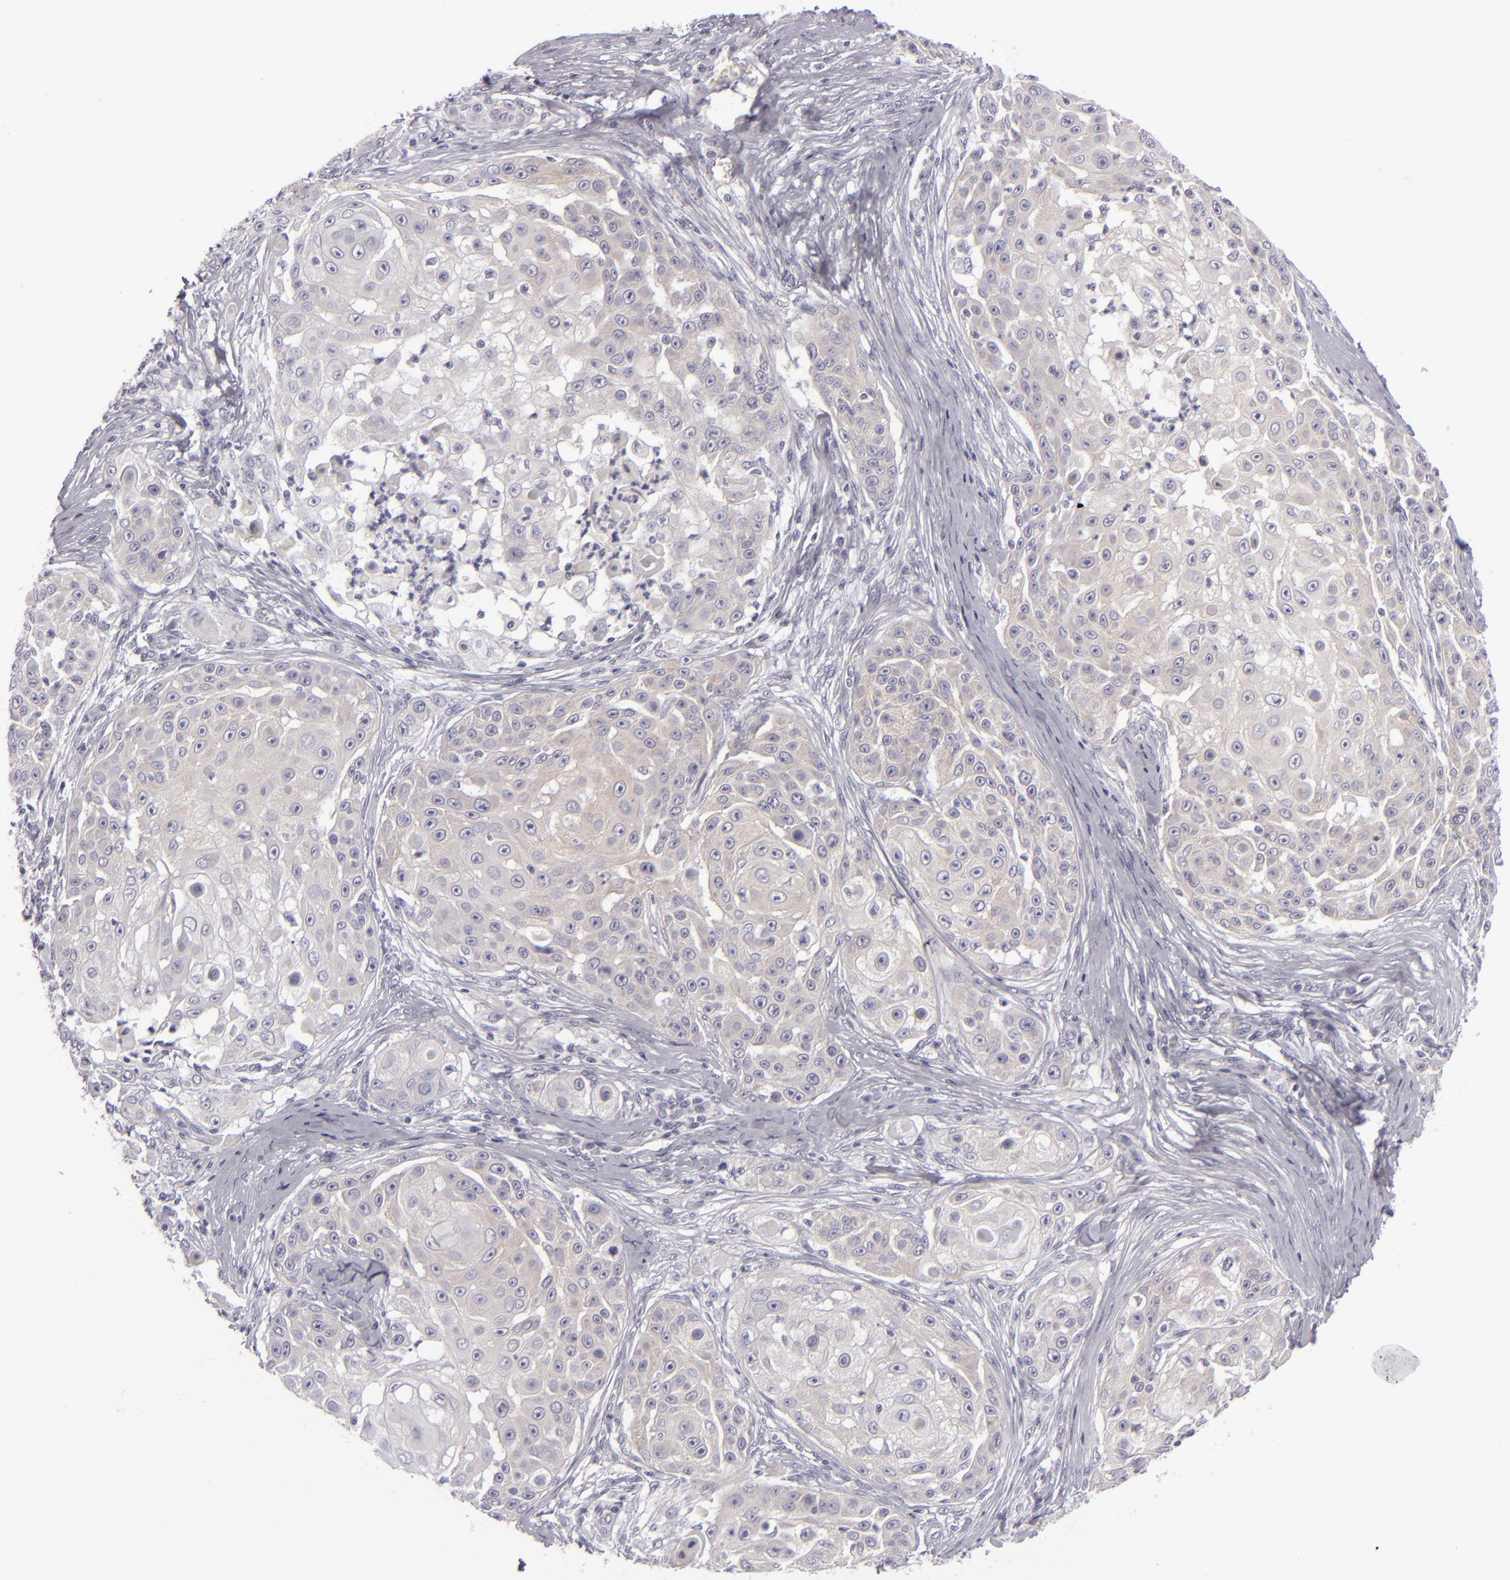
{"staining": {"intensity": "weak", "quantity": "25%-75%", "location": "cytoplasmic/membranous"}, "tissue": "skin cancer", "cell_type": "Tumor cells", "image_type": "cancer", "snomed": [{"axis": "morphology", "description": "Squamous cell carcinoma, NOS"}, {"axis": "topography", "description": "Skin"}], "caption": "Skin squamous cell carcinoma stained with DAB immunohistochemistry (IHC) displays low levels of weak cytoplasmic/membranous staining in approximately 25%-75% of tumor cells.", "gene": "DLG4", "patient": {"sex": "female", "age": 57}}